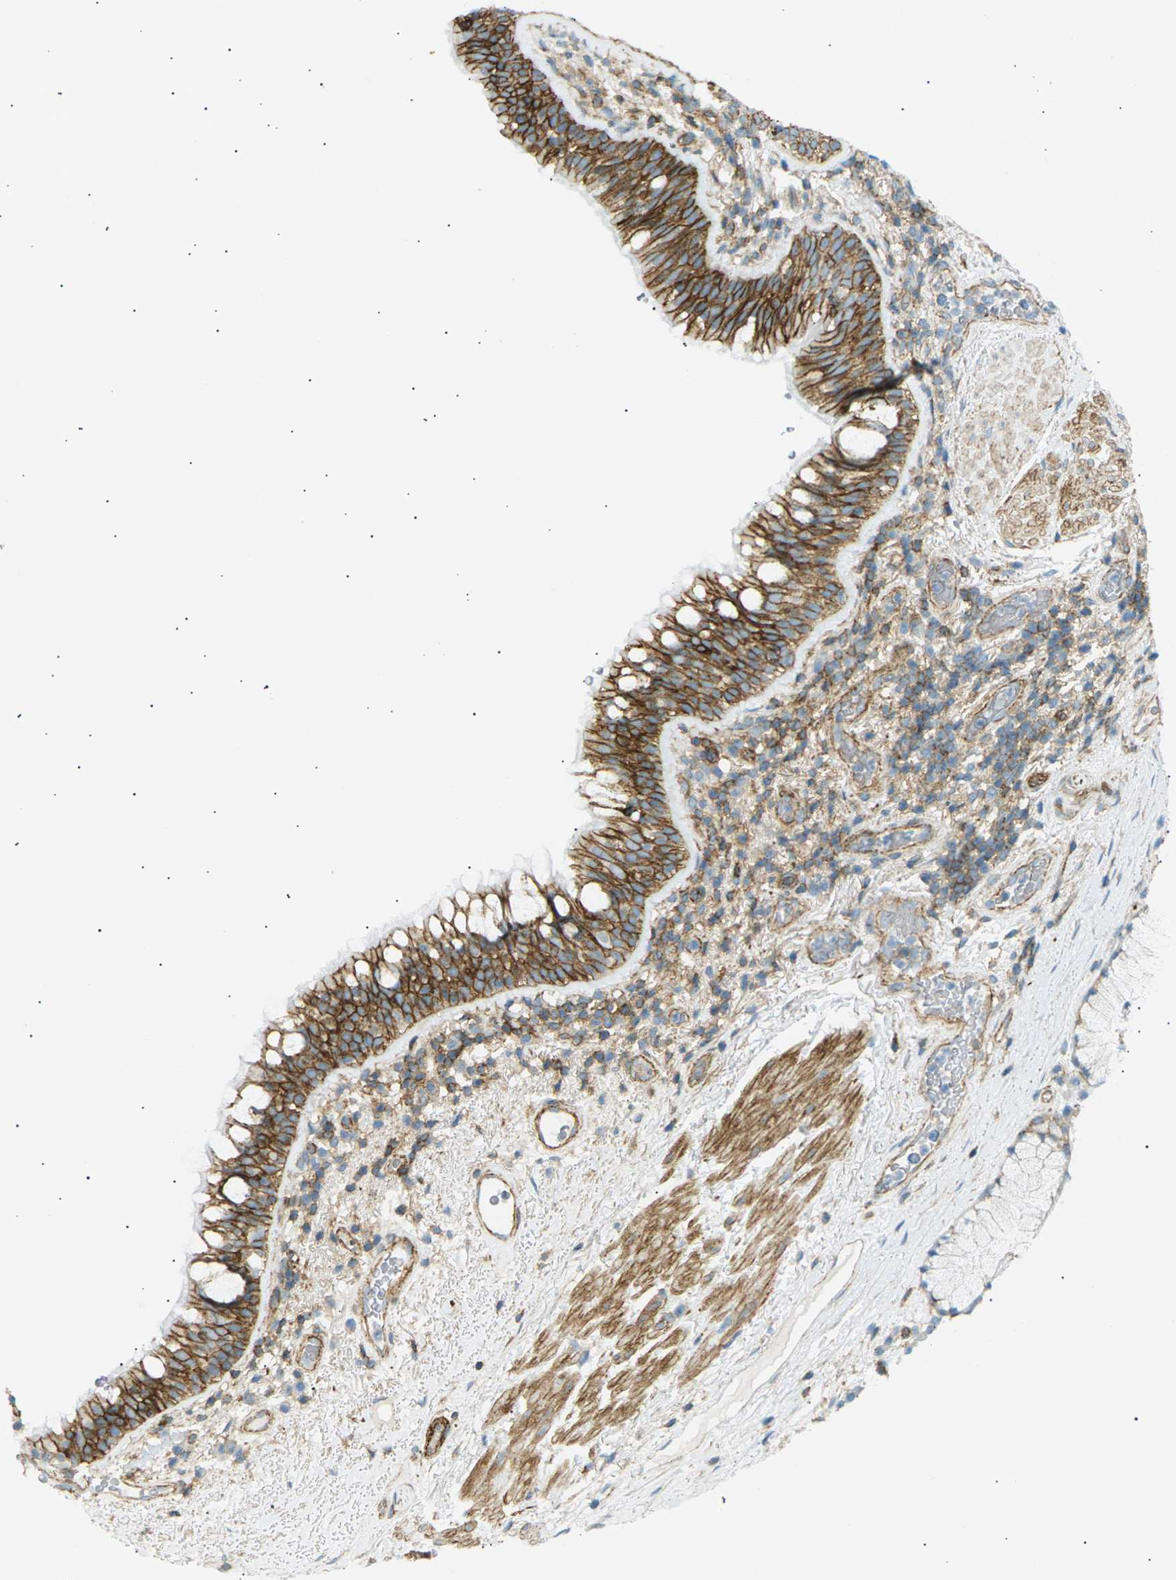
{"staining": {"intensity": "strong", "quantity": ">75%", "location": "cytoplasmic/membranous"}, "tissue": "bronchus", "cell_type": "Respiratory epithelial cells", "image_type": "normal", "snomed": [{"axis": "morphology", "description": "Normal tissue, NOS"}, {"axis": "morphology", "description": "Inflammation, NOS"}, {"axis": "topography", "description": "Cartilage tissue"}, {"axis": "topography", "description": "Bronchus"}], "caption": "Benign bronchus displays strong cytoplasmic/membranous expression in approximately >75% of respiratory epithelial cells, visualized by immunohistochemistry. (DAB (3,3'-diaminobenzidine) = brown stain, brightfield microscopy at high magnification).", "gene": "ATP2B4", "patient": {"sex": "male", "age": 77}}